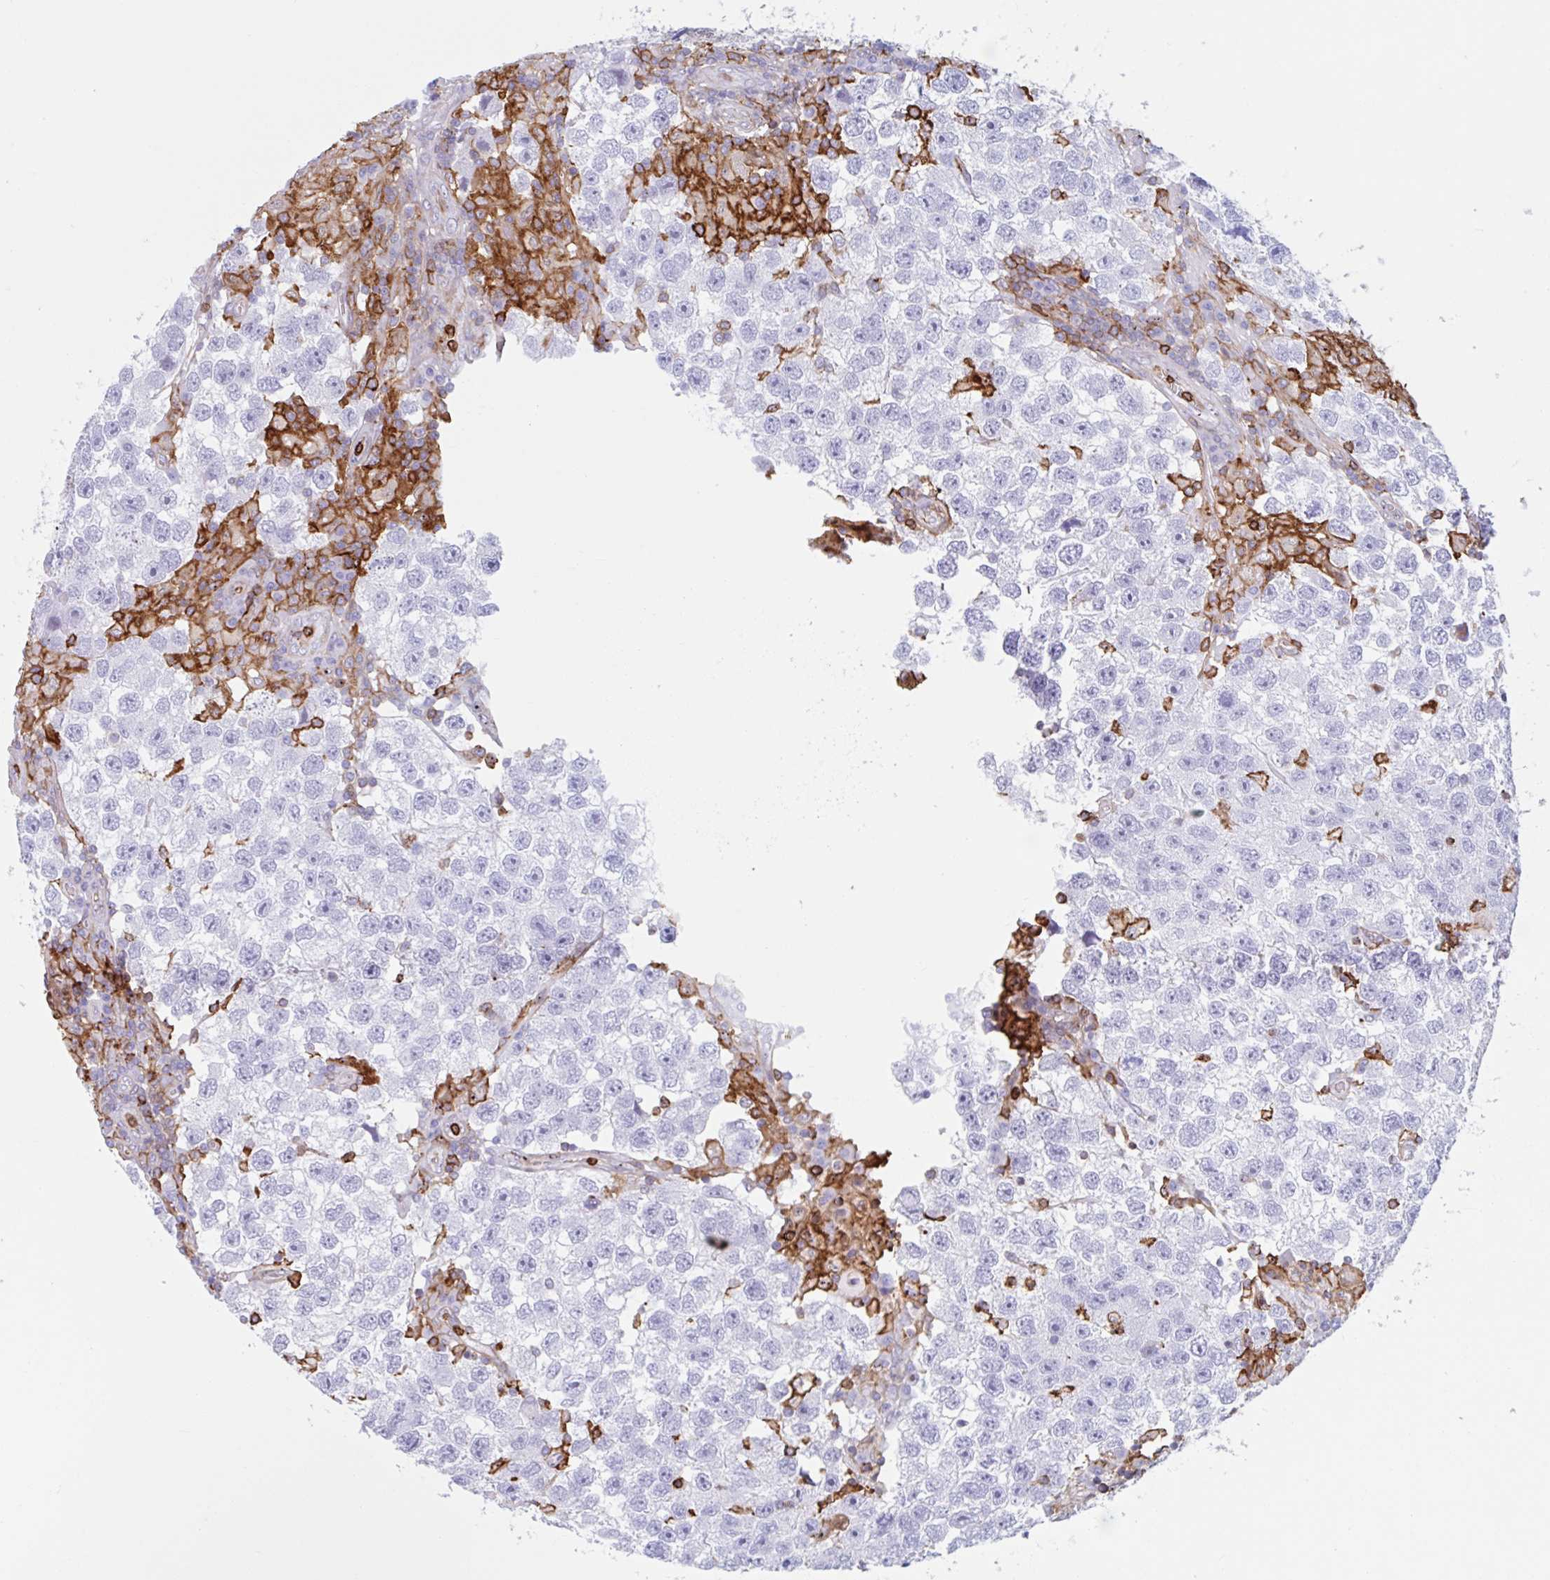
{"staining": {"intensity": "negative", "quantity": "none", "location": "none"}, "tissue": "testis cancer", "cell_type": "Tumor cells", "image_type": "cancer", "snomed": [{"axis": "morphology", "description": "Seminoma, NOS"}, {"axis": "topography", "description": "Testis"}], "caption": "Tumor cells are negative for protein expression in human testis seminoma. (DAB IHC, high magnification).", "gene": "EFHD1", "patient": {"sex": "male", "age": 26}}